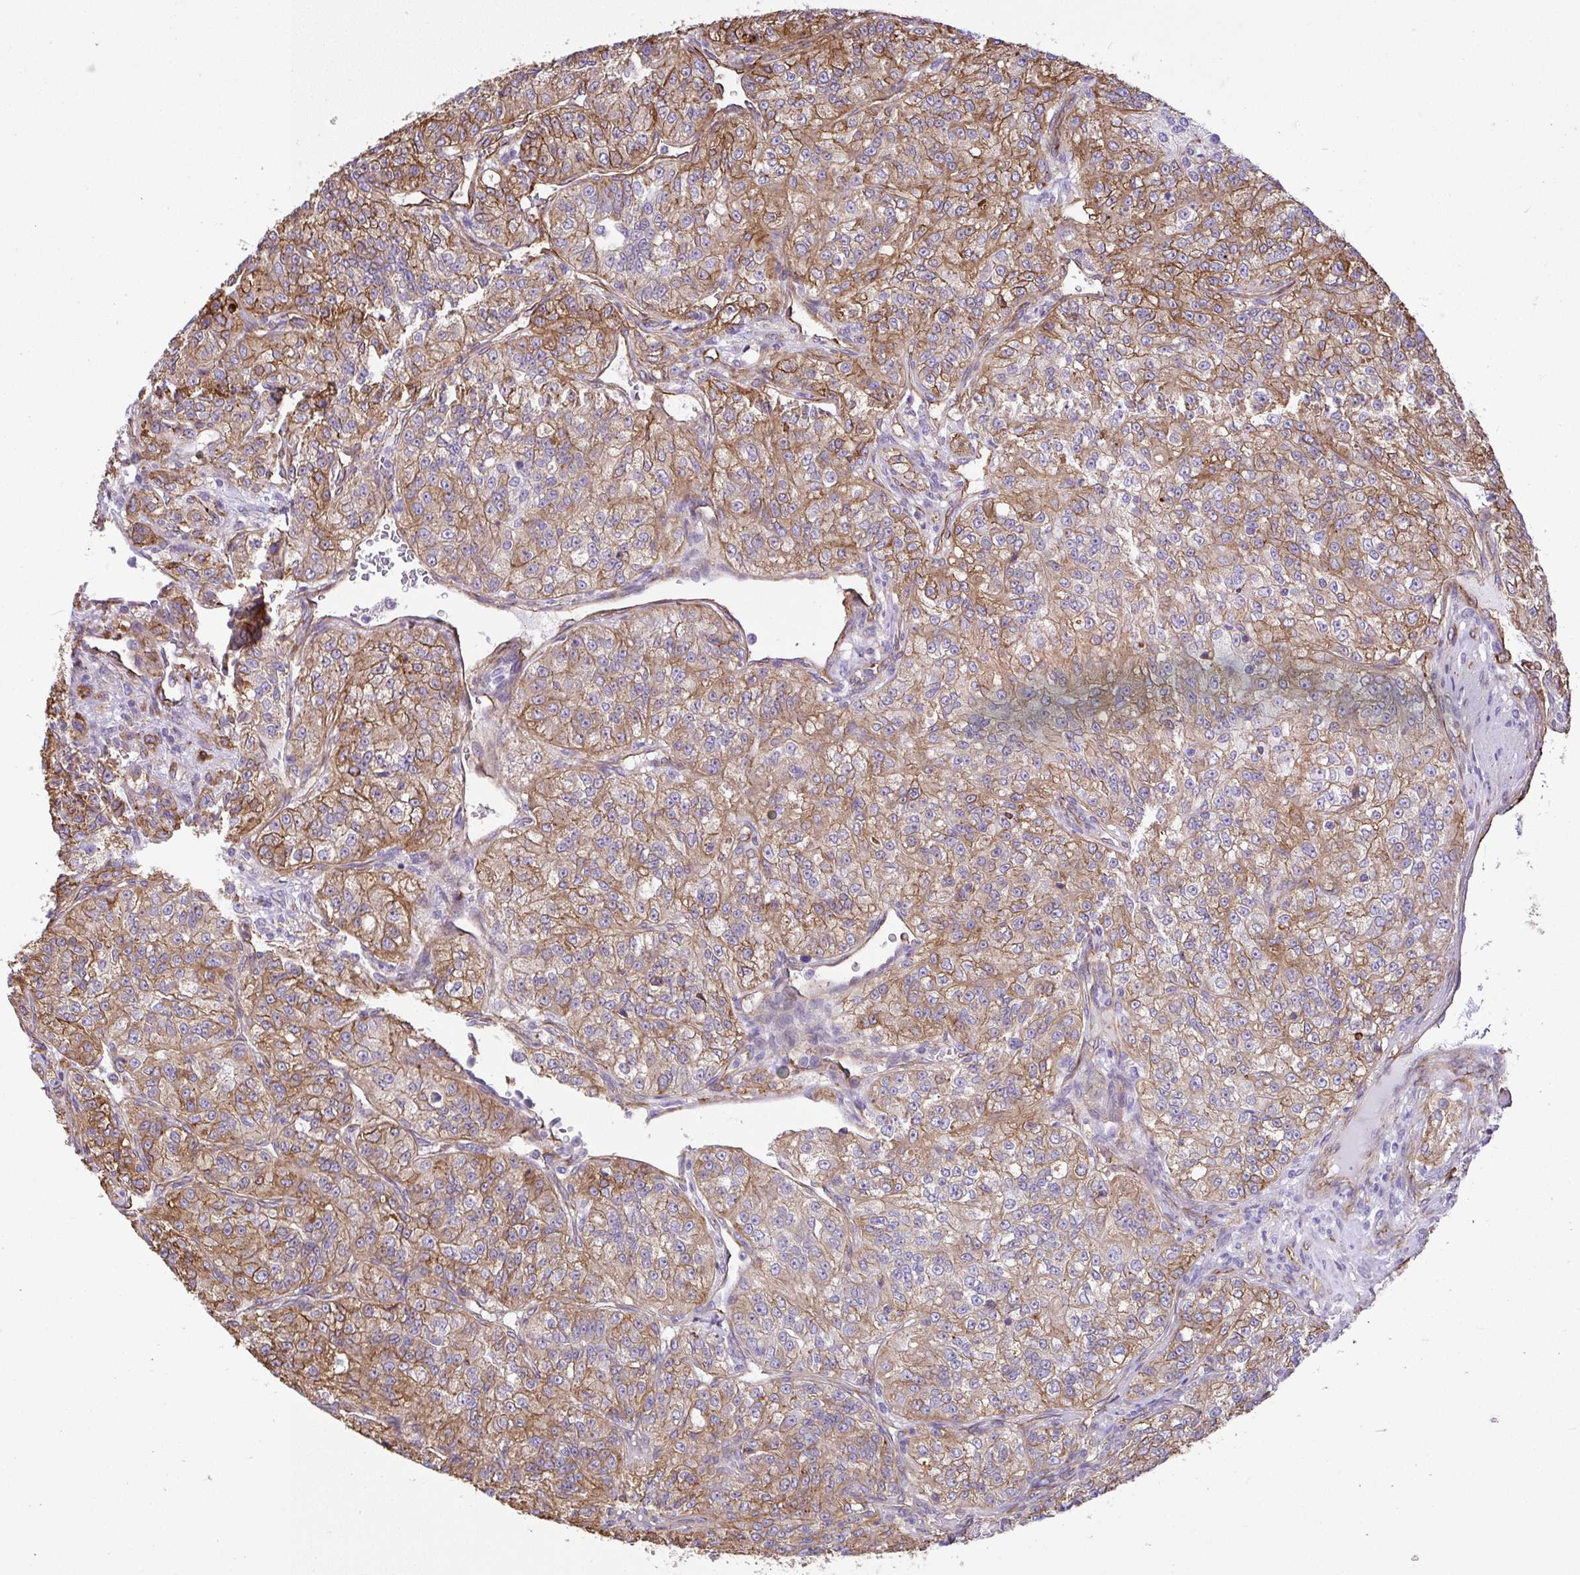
{"staining": {"intensity": "strong", "quantity": ">75%", "location": "cytoplasmic/membranous"}, "tissue": "renal cancer", "cell_type": "Tumor cells", "image_type": "cancer", "snomed": [{"axis": "morphology", "description": "Adenocarcinoma, NOS"}, {"axis": "topography", "description": "Kidney"}], "caption": "This is an image of immunohistochemistry staining of renal cancer, which shows strong expression in the cytoplasmic/membranous of tumor cells.", "gene": "PTPRK", "patient": {"sex": "female", "age": 63}}